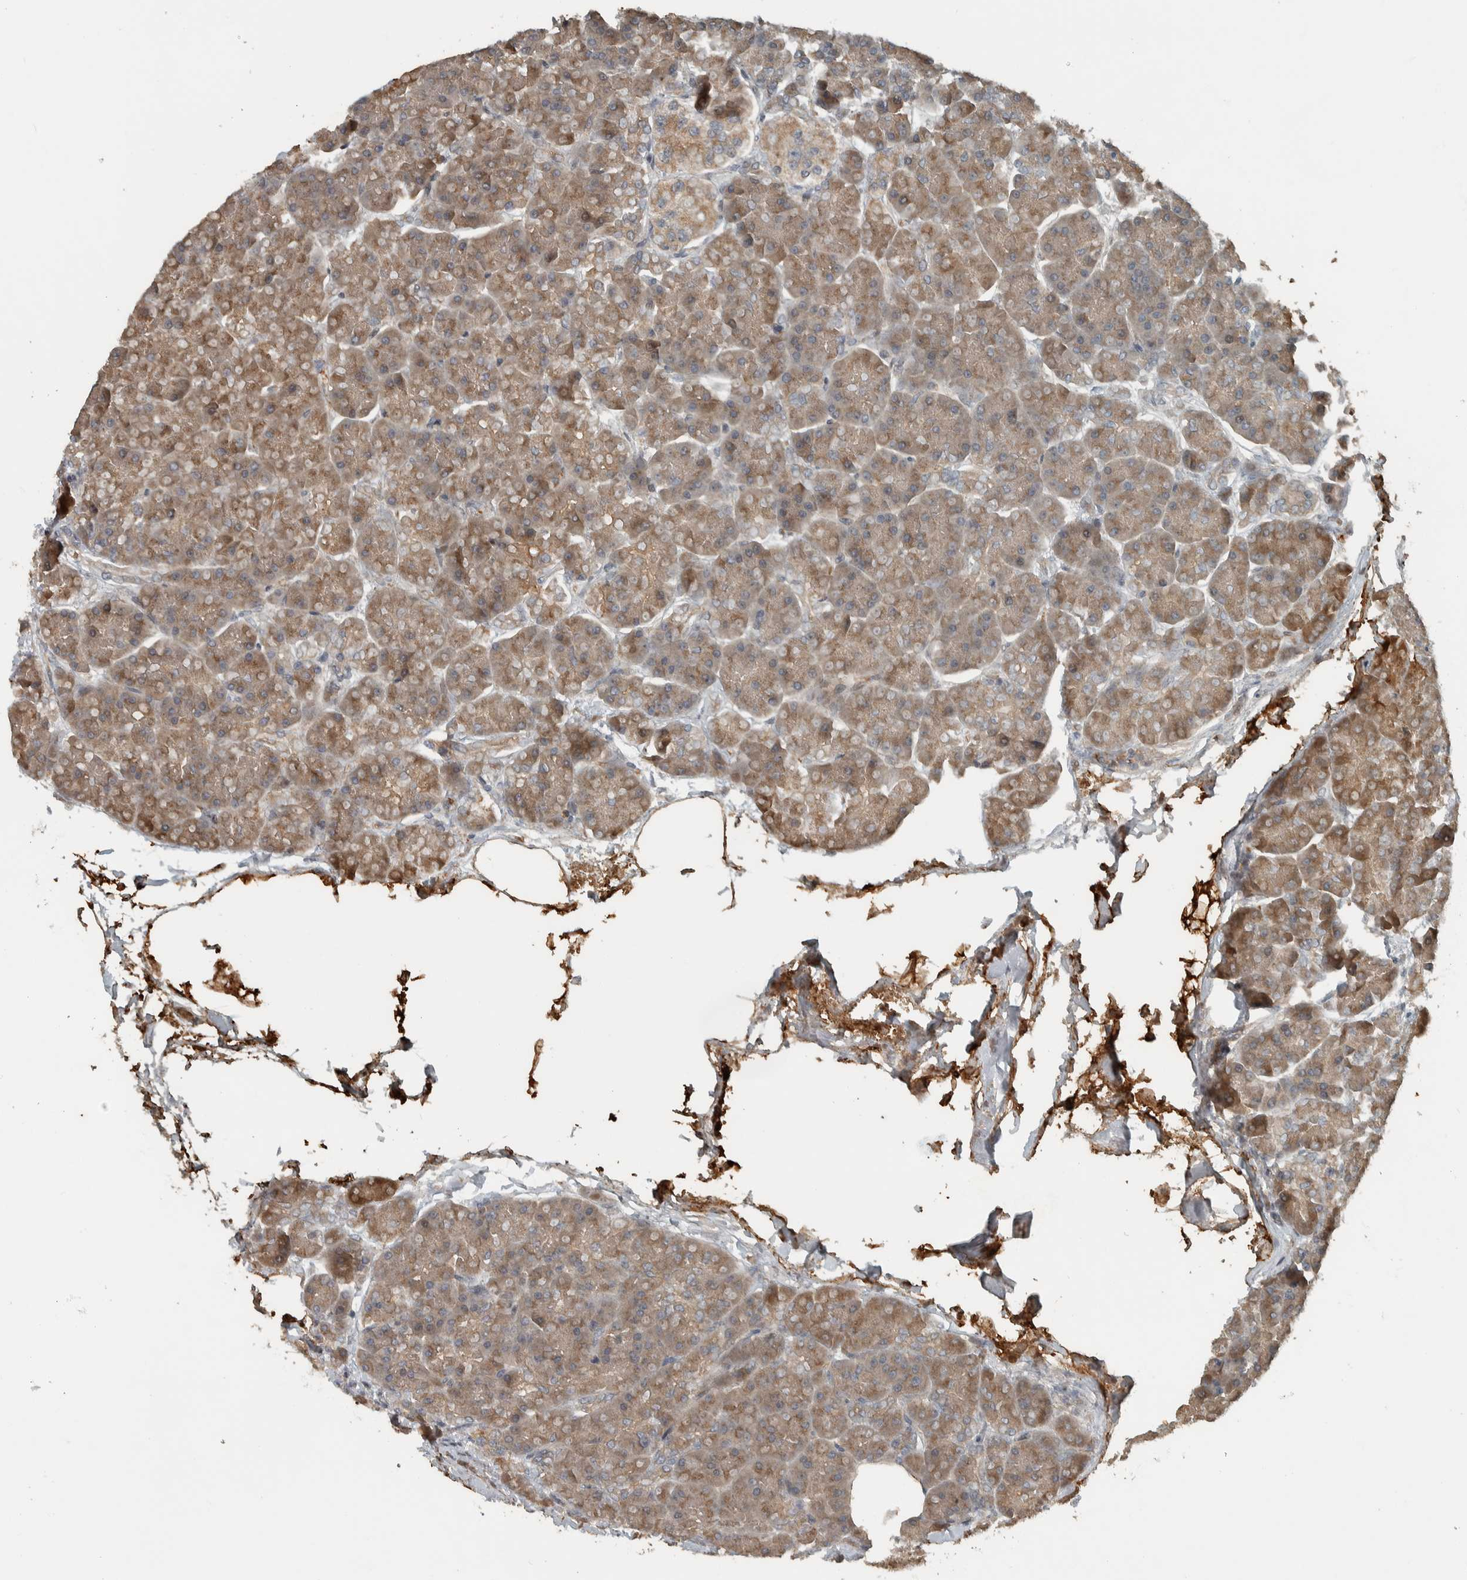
{"staining": {"intensity": "moderate", "quantity": ">75%", "location": "cytoplasmic/membranous"}, "tissue": "pancreas", "cell_type": "Exocrine glandular cells", "image_type": "normal", "snomed": [{"axis": "morphology", "description": "Normal tissue, NOS"}, {"axis": "topography", "description": "Pancreas"}], "caption": "This is an image of immunohistochemistry (IHC) staining of benign pancreas, which shows moderate positivity in the cytoplasmic/membranous of exocrine glandular cells.", "gene": "NAPG", "patient": {"sex": "female", "age": 70}}